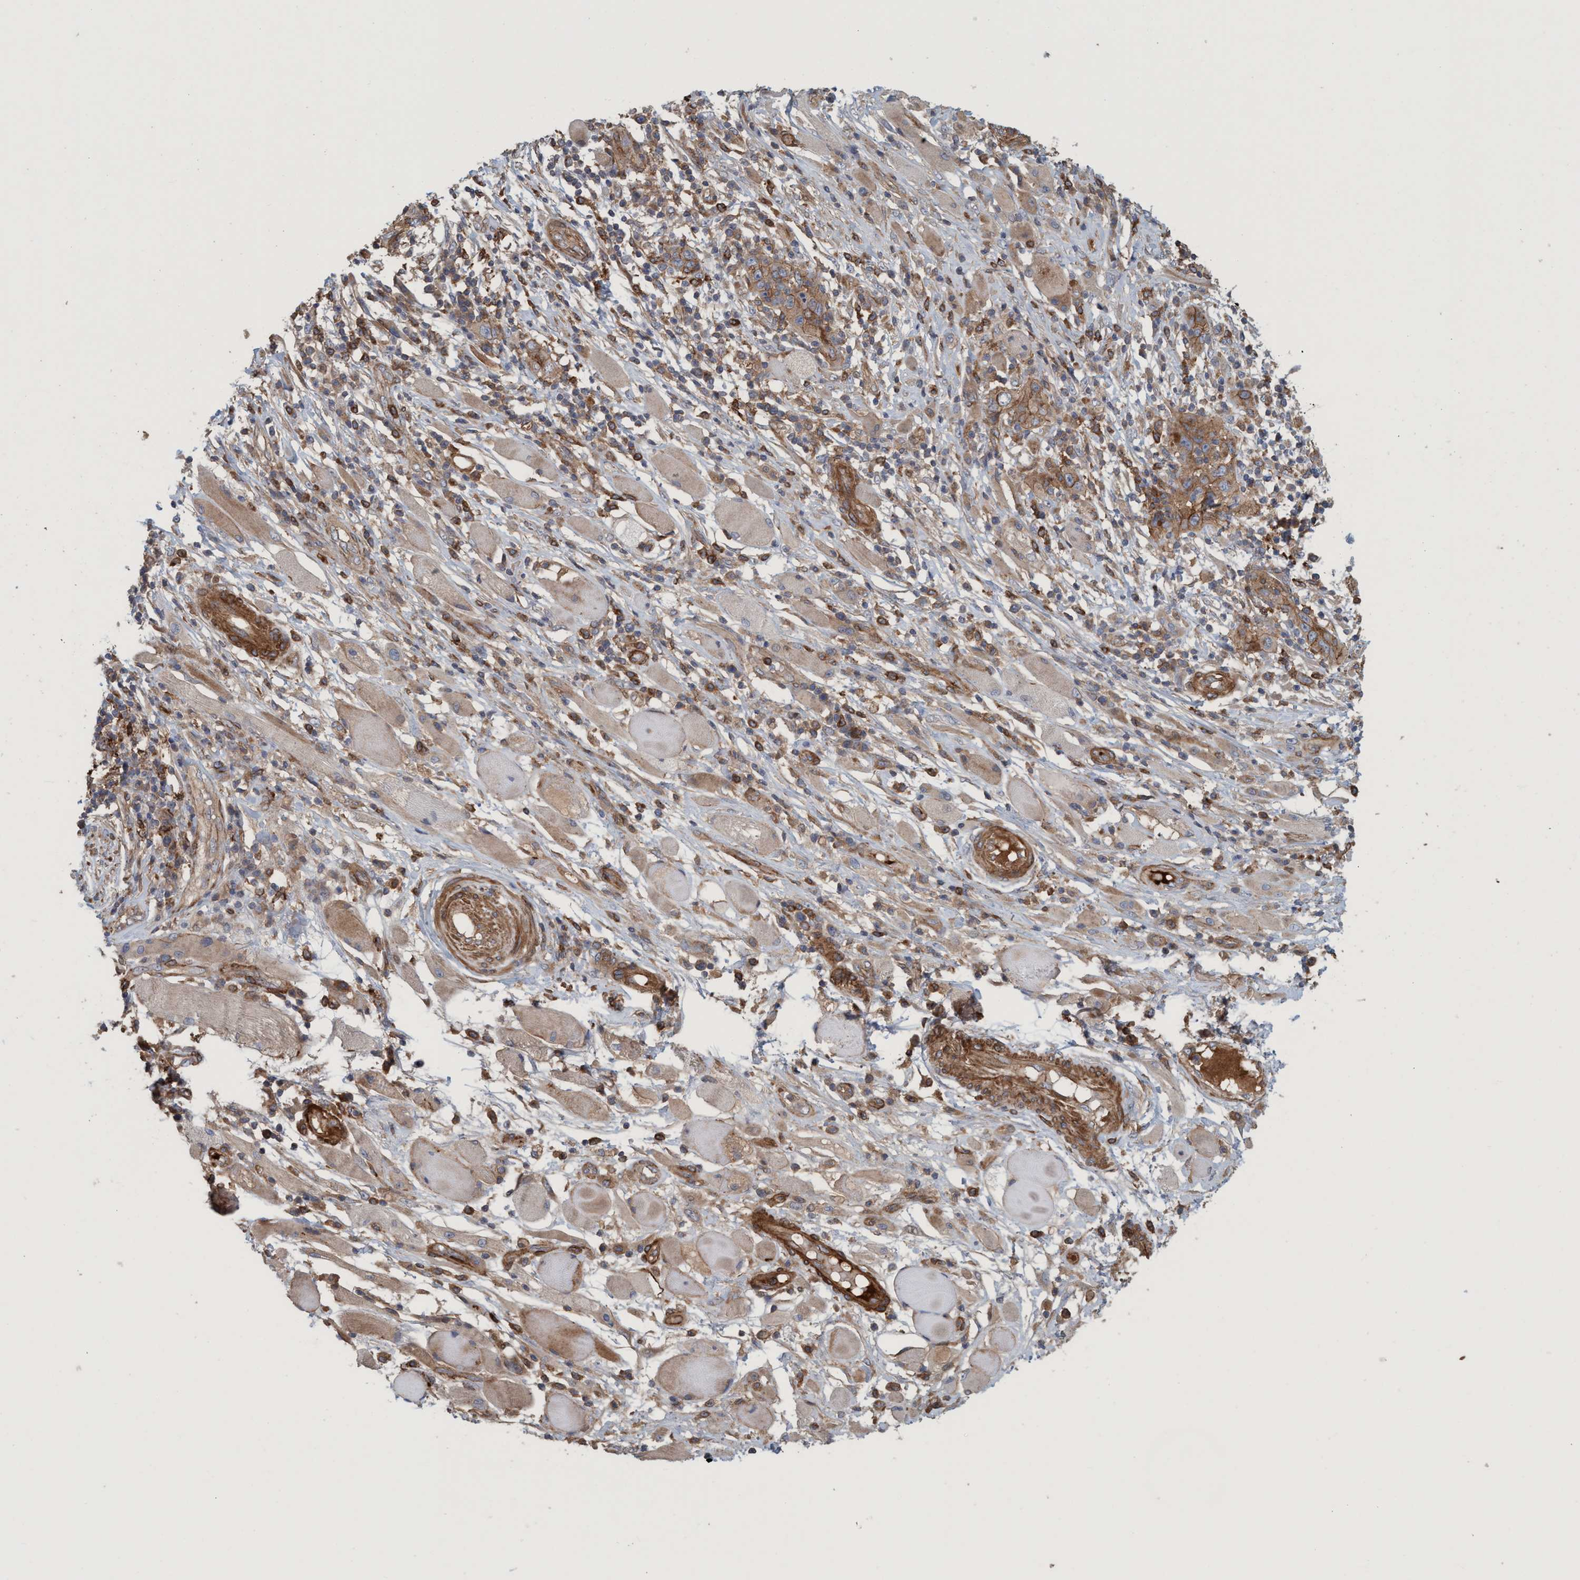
{"staining": {"intensity": "strong", "quantity": "25%-75%", "location": "cytoplasmic/membranous"}, "tissue": "skin cancer", "cell_type": "Tumor cells", "image_type": "cancer", "snomed": [{"axis": "morphology", "description": "Squamous cell carcinoma, NOS"}, {"axis": "topography", "description": "Skin"}], "caption": "Immunohistochemistry (IHC) of squamous cell carcinoma (skin) reveals high levels of strong cytoplasmic/membranous staining in about 25%-75% of tumor cells.", "gene": "SPECC1", "patient": {"sex": "female", "age": 88}}